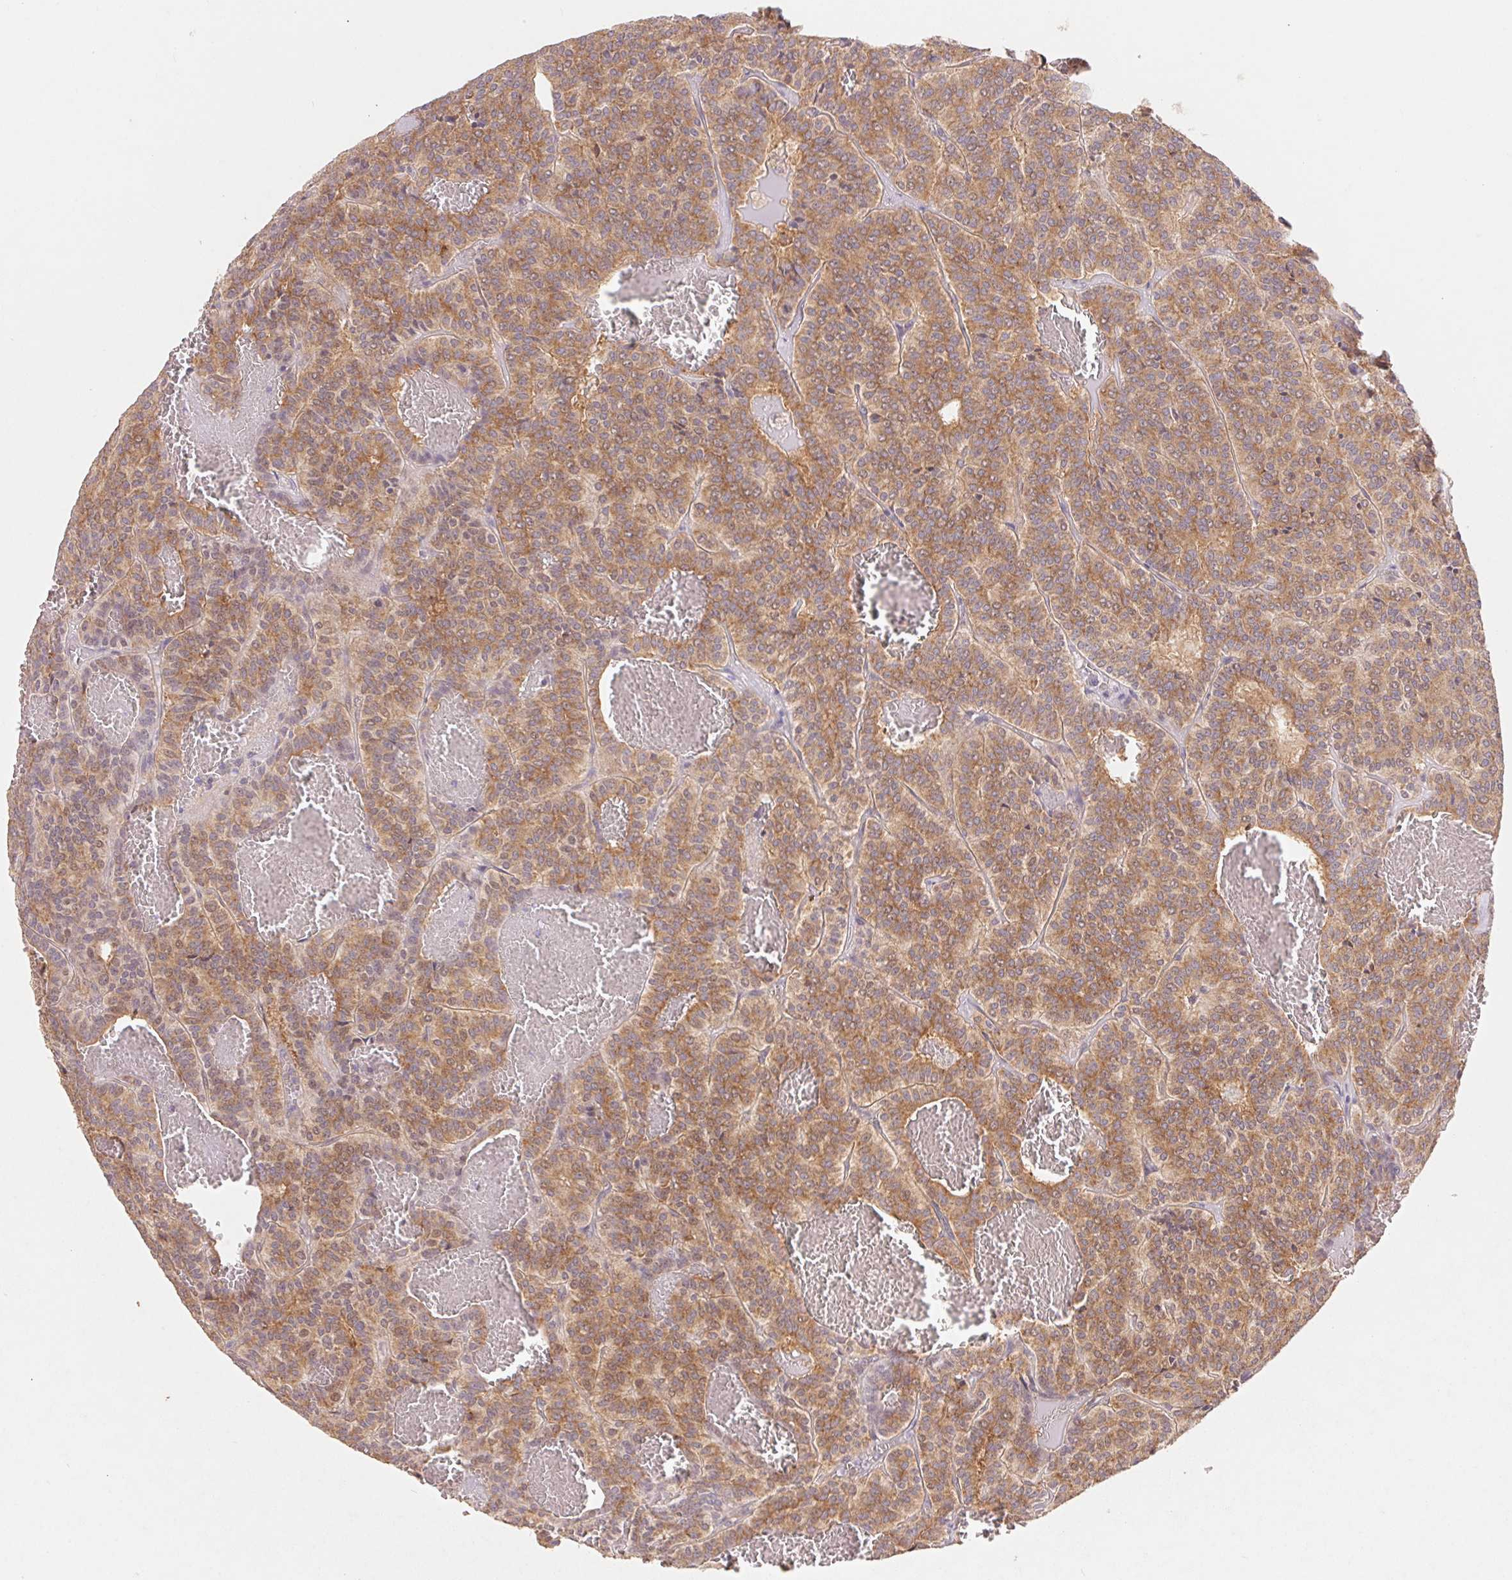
{"staining": {"intensity": "moderate", "quantity": ">75%", "location": "cytoplasmic/membranous"}, "tissue": "carcinoid", "cell_type": "Tumor cells", "image_type": "cancer", "snomed": [{"axis": "morphology", "description": "Carcinoid, malignant, NOS"}, {"axis": "topography", "description": "Lung"}], "caption": "Protein analysis of carcinoid tissue reveals moderate cytoplasmic/membranous positivity in approximately >75% of tumor cells. The staining was performed using DAB (3,3'-diaminobenzidine) to visualize the protein expression in brown, while the nuclei were stained in blue with hematoxylin (Magnification: 20x).", "gene": "RPL27A", "patient": {"sex": "male", "age": 70}}